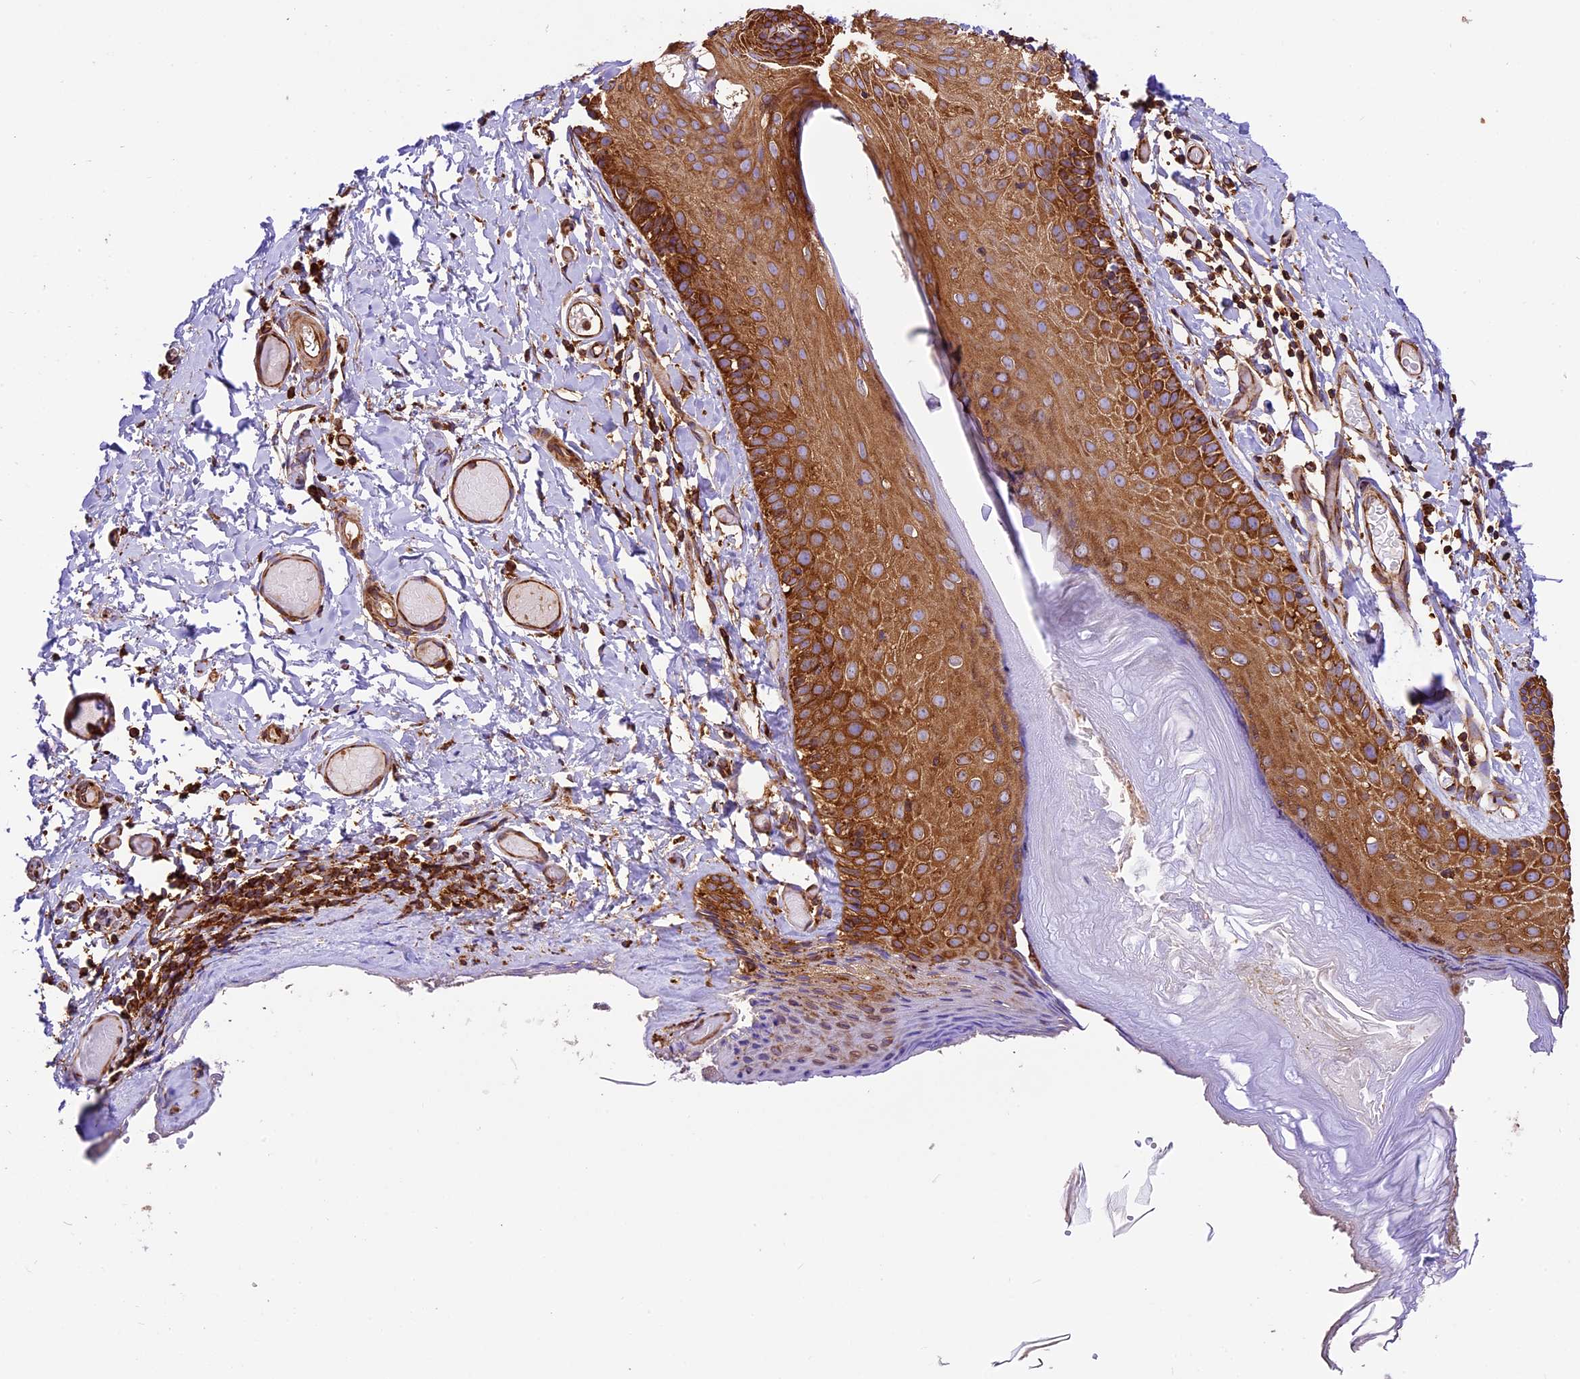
{"staining": {"intensity": "strong", "quantity": ">75%", "location": "cytoplasmic/membranous"}, "tissue": "skin", "cell_type": "Epidermal cells", "image_type": "normal", "snomed": [{"axis": "morphology", "description": "Normal tissue, NOS"}, {"axis": "topography", "description": "Adipose tissue"}, {"axis": "topography", "description": "Vascular tissue"}, {"axis": "topography", "description": "Vulva"}, {"axis": "topography", "description": "Peripheral nerve tissue"}], "caption": "Epidermal cells demonstrate high levels of strong cytoplasmic/membranous positivity in about >75% of cells in unremarkable human skin.", "gene": "KARS1", "patient": {"sex": "female", "age": 86}}